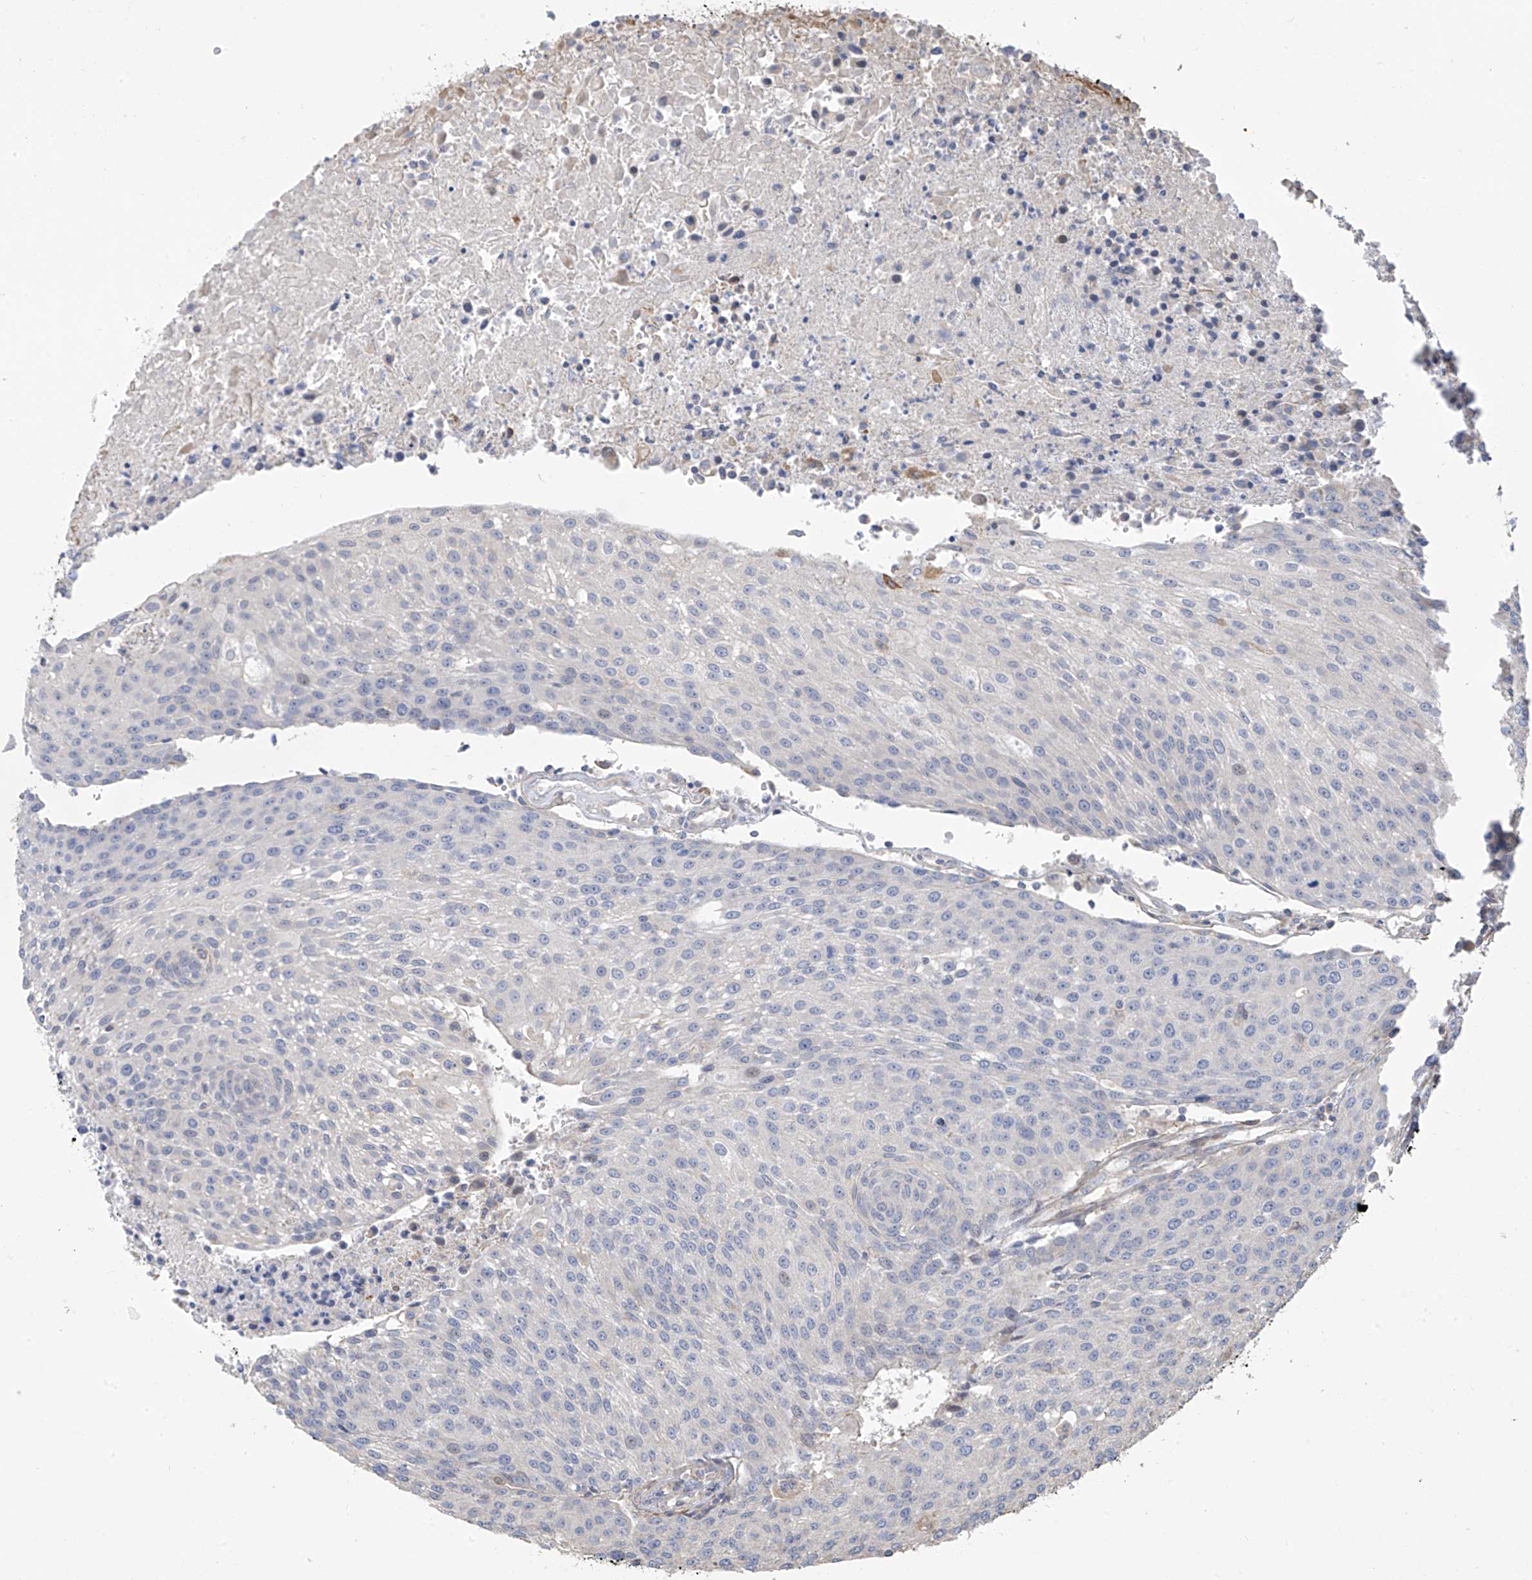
{"staining": {"intensity": "negative", "quantity": "none", "location": "none"}, "tissue": "urothelial cancer", "cell_type": "Tumor cells", "image_type": "cancer", "snomed": [{"axis": "morphology", "description": "Urothelial carcinoma, High grade"}, {"axis": "topography", "description": "Urinary bladder"}], "caption": "The image displays no significant positivity in tumor cells of high-grade urothelial carcinoma. Brightfield microscopy of immunohistochemistry stained with DAB (brown) and hematoxylin (blue), captured at high magnification.", "gene": "SLC43A3", "patient": {"sex": "female", "age": 85}}